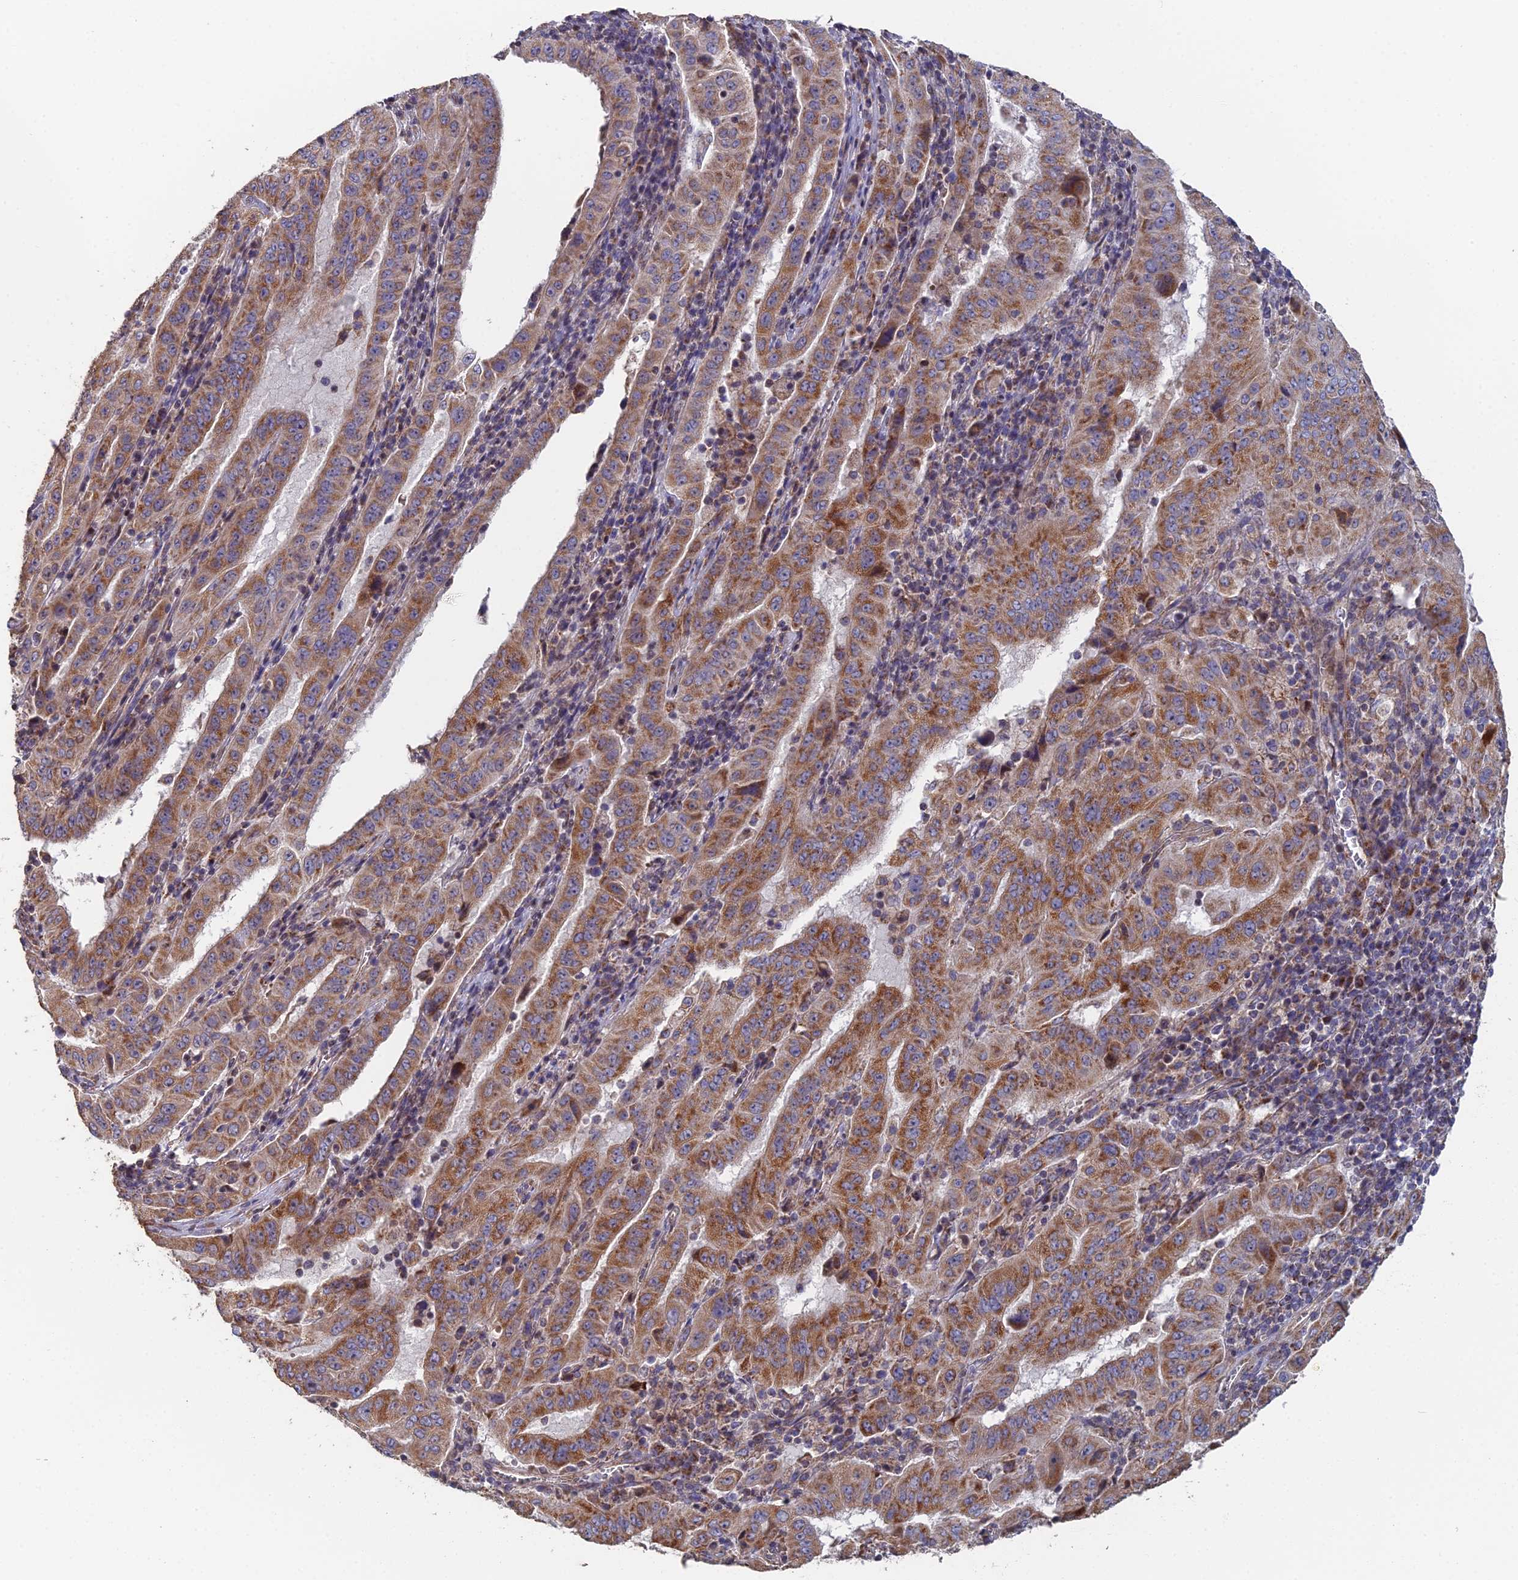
{"staining": {"intensity": "moderate", "quantity": ">75%", "location": "cytoplasmic/membranous"}, "tissue": "pancreatic cancer", "cell_type": "Tumor cells", "image_type": "cancer", "snomed": [{"axis": "morphology", "description": "Adenocarcinoma, NOS"}, {"axis": "topography", "description": "Pancreas"}], "caption": "A high-resolution photomicrograph shows IHC staining of pancreatic cancer (adenocarcinoma), which shows moderate cytoplasmic/membranous expression in approximately >75% of tumor cells. Nuclei are stained in blue.", "gene": "ECSIT", "patient": {"sex": "male", "age": 63}}